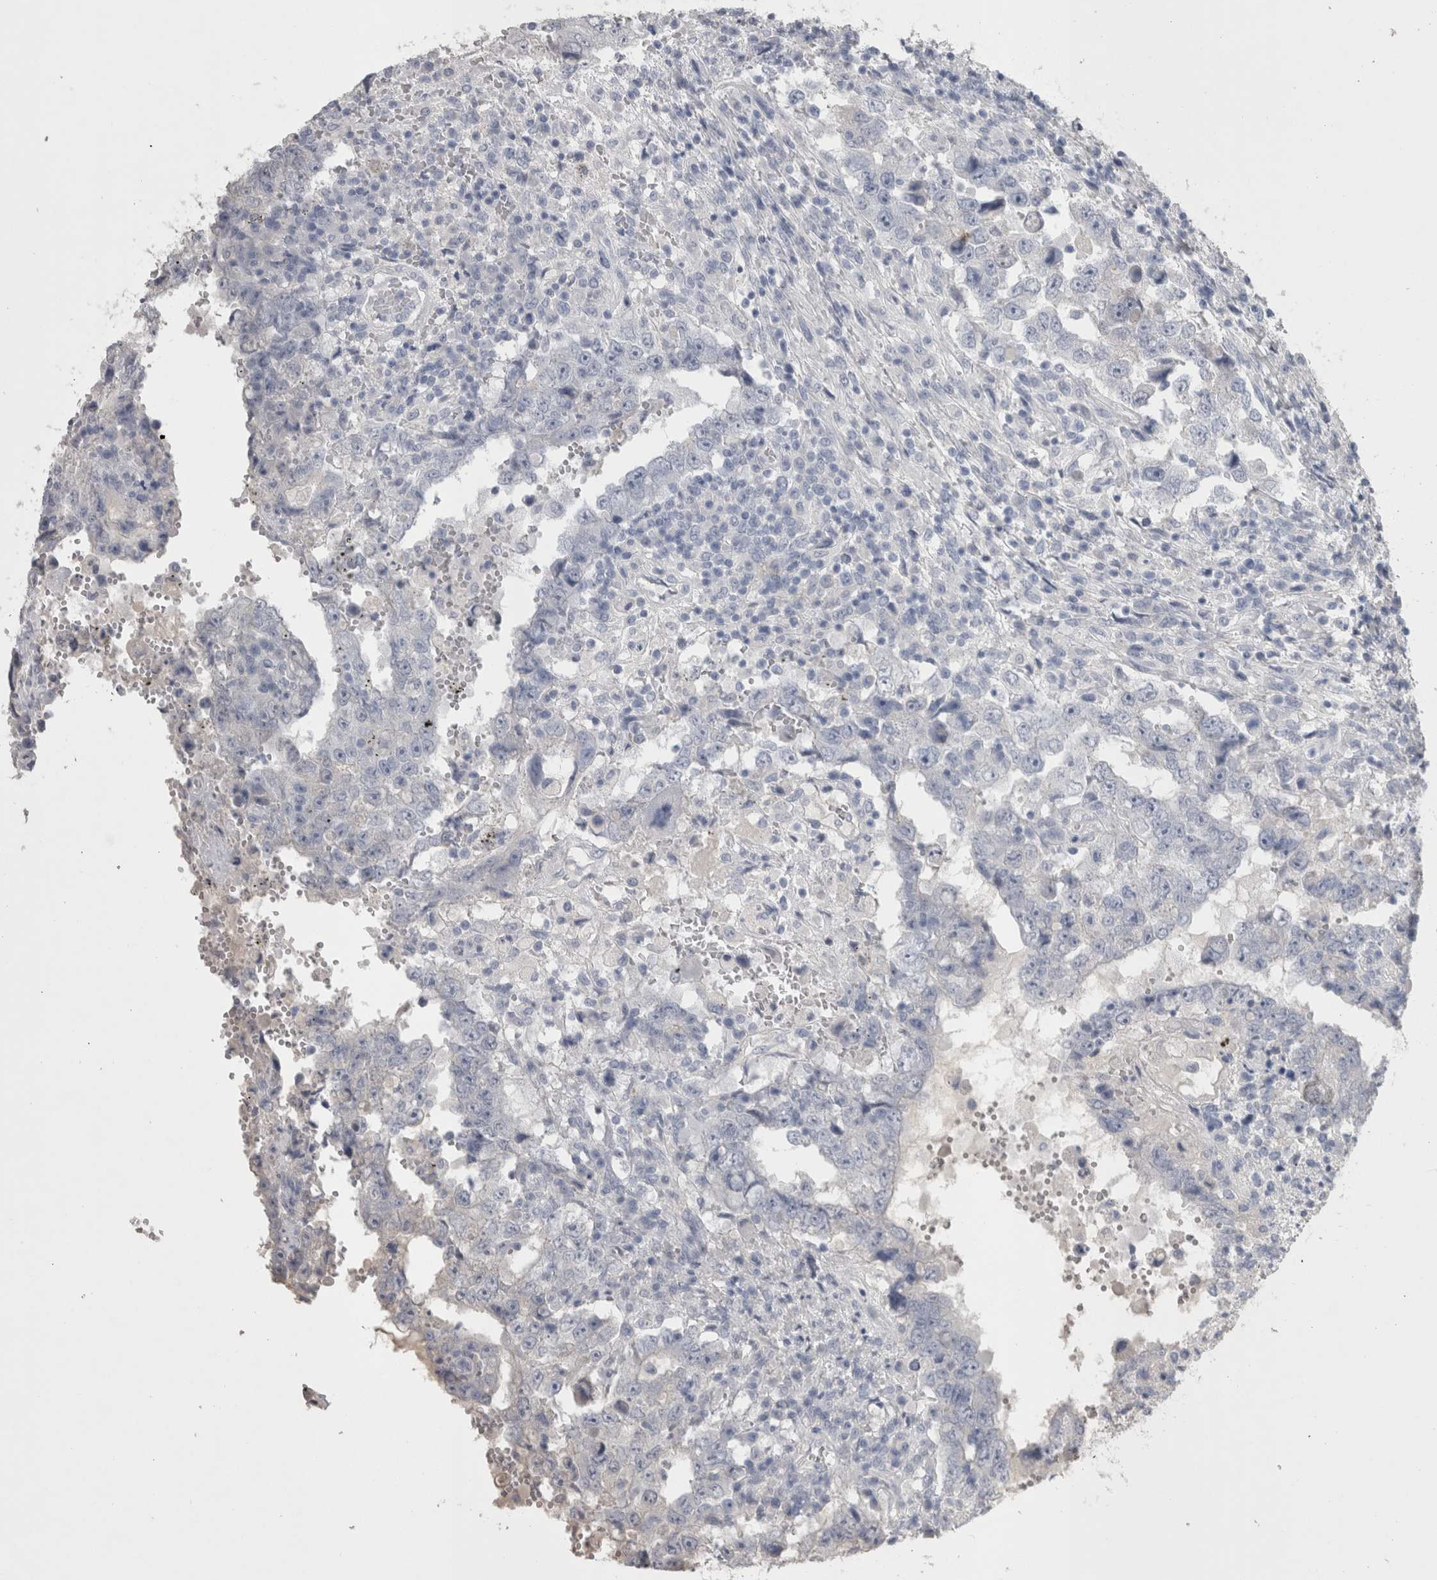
{"staining": {"intensity": "negative", "quantity": "none", "location": "none"}, "tissue": "testis cancer", "cell_type": "Tumor cells", "image_type": "cancer", "snomed": [{"axis": "morphology", "description": "Carcinoma, Embryonal, NOS"}, {"axis": "topography", "description": "Testis"}], "caption": "High power microscopy micrograph of an immunohistochemistry photomicrograph of embryonal carcinoma (testis), revealing no significant positivity in tumor cells.", "gene": "ADAM2", "patient": {"sex": "male", "age": 26}}